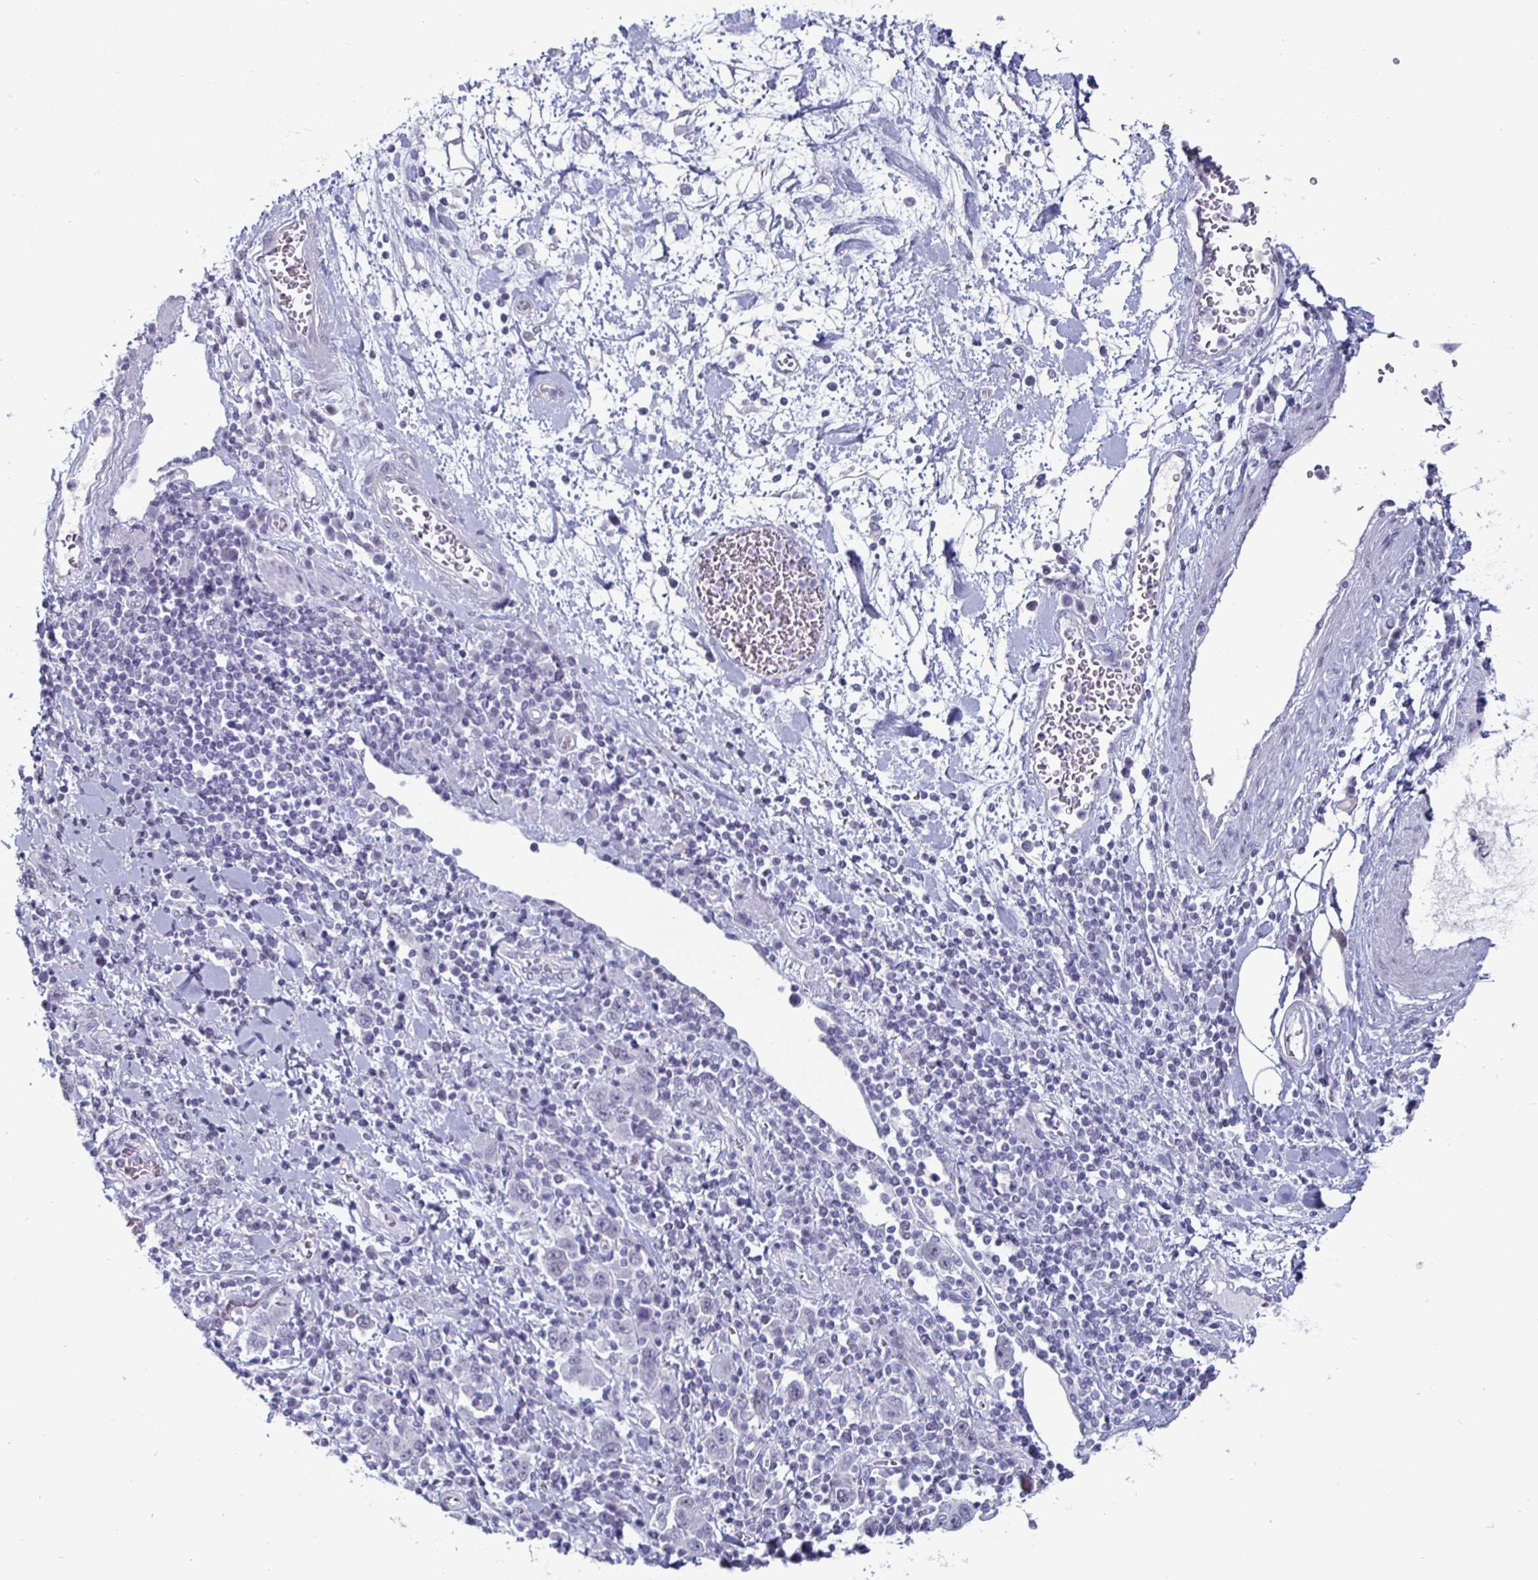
{"staining": {"intensity": "negative", "quantity": "none", "location": "none"}, "tissue": "stomach cancer", "cell_type": "Tumor cells", "image_type": "cancer", "snomed": [{"axis": "morphology", "description": "Normal tissue, NOS"}, {"axis": "morphology", "description": "Adenocarcinoma, NOS"}, {"axis": "topography", "description": "Stomach, upper"}, {"axis": "topography", "description": "Stomach"}], "caption": "IHC image of stomach adenocarcinoma stained for a protein (brown), which exhibits no staining in tumor cells. (DAB (3,3'-diaminobenzidine) immunohistochemistry (IHC) visualized using brightfield microscopy, high magnification).", "gene": "OOSP2", "patient": {"sex": "male", "age": 59}}